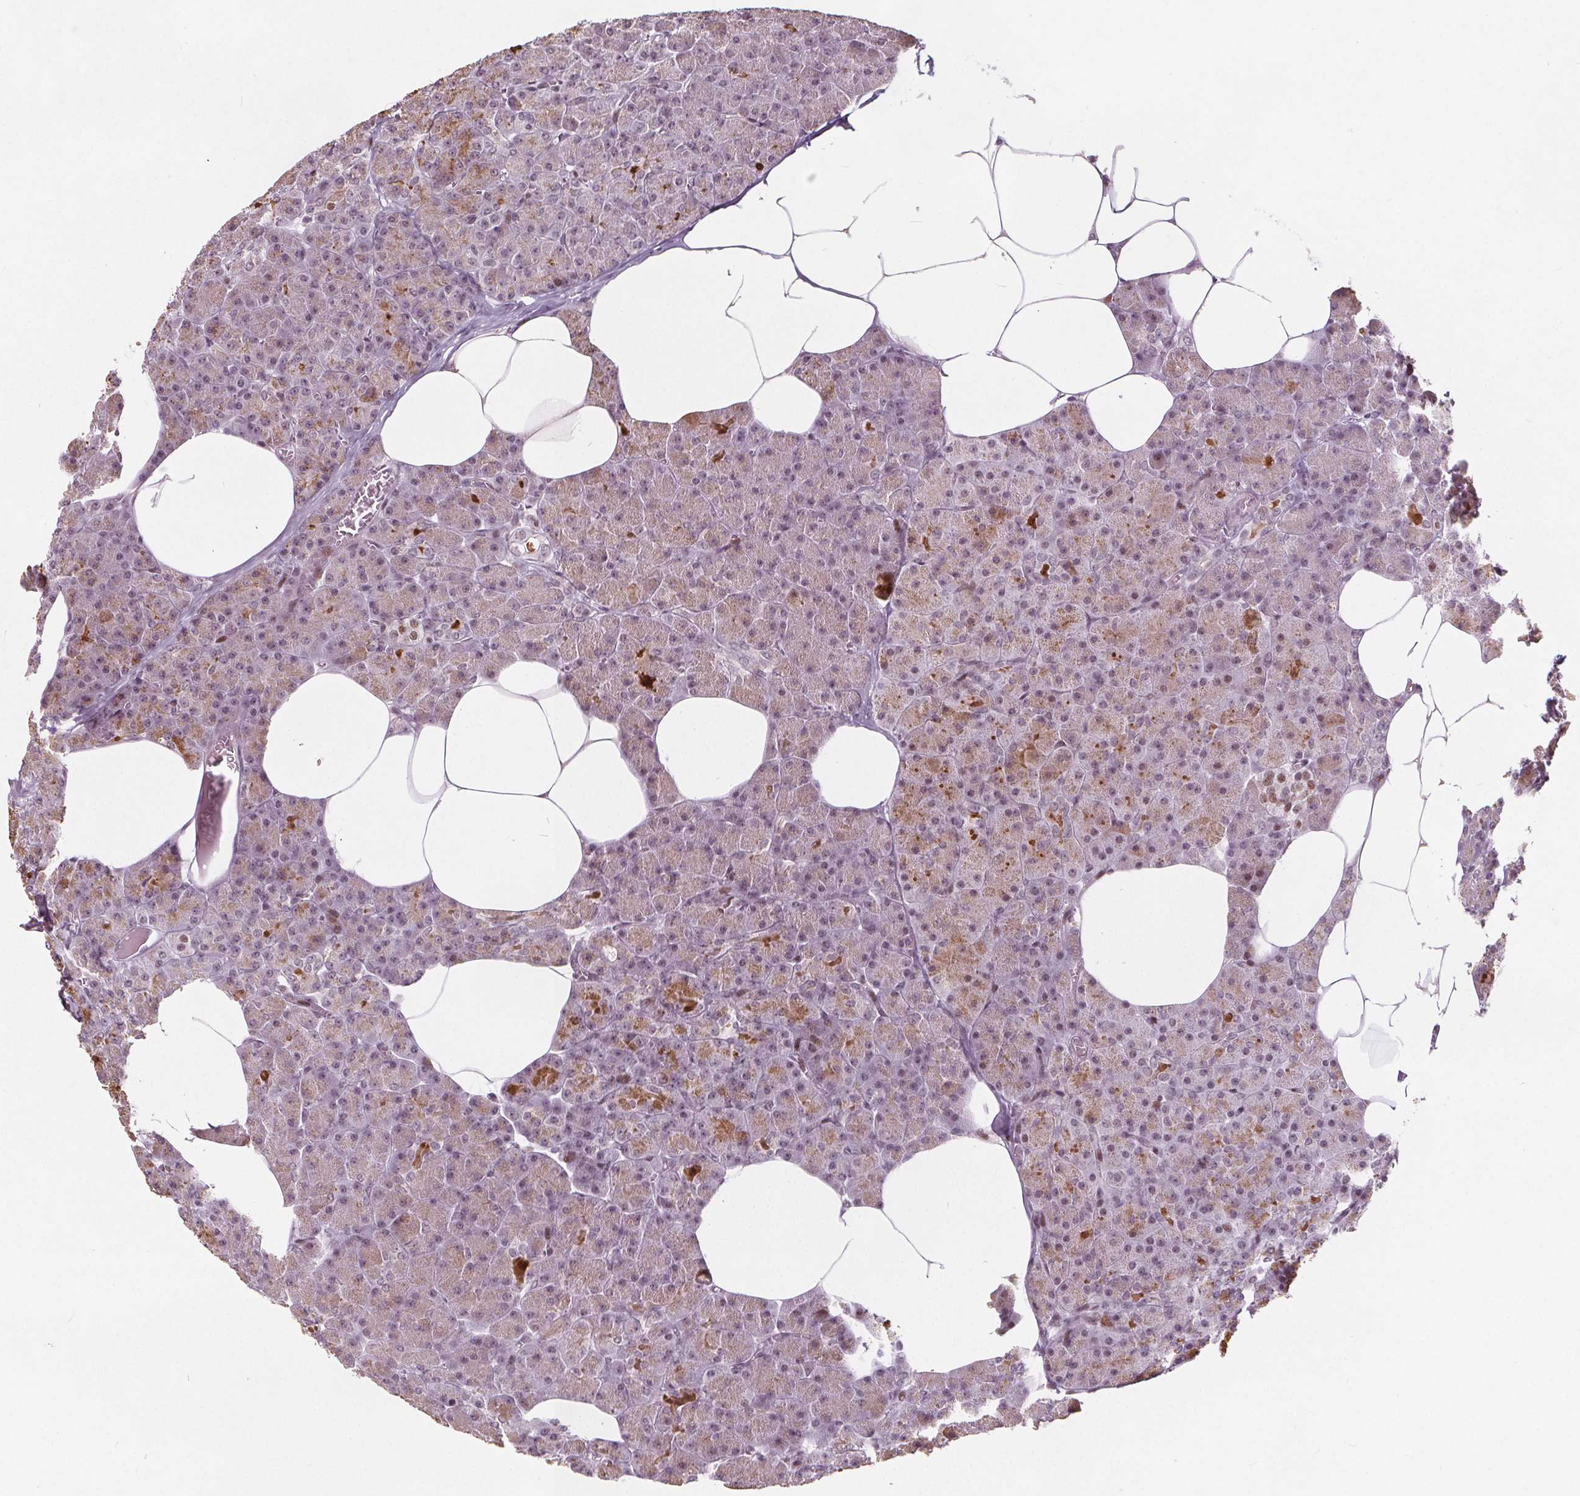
{"staining": {"intensity": "moderate", "quantity": "25%-75%", "location": "cytoplasmic/membranous"}, "tissue": "pancreas", "cell_type": "Exocrine glandular cells", "image_type": "normal", "snomed": [{"axis": "morphology", "description": "Normal tissue, NOS"}, {"axis": "topography", "description": "Pancreas"}], "caption": "Unremarkable pancreas was stained to show a protein in brown. There is medium levels of moderate cytoplasmic/membranous staining in about 25%-75% of exocrine glandular cells.", "gene": "TAF6L", "patient": {"sex": "female", "age": 45}}